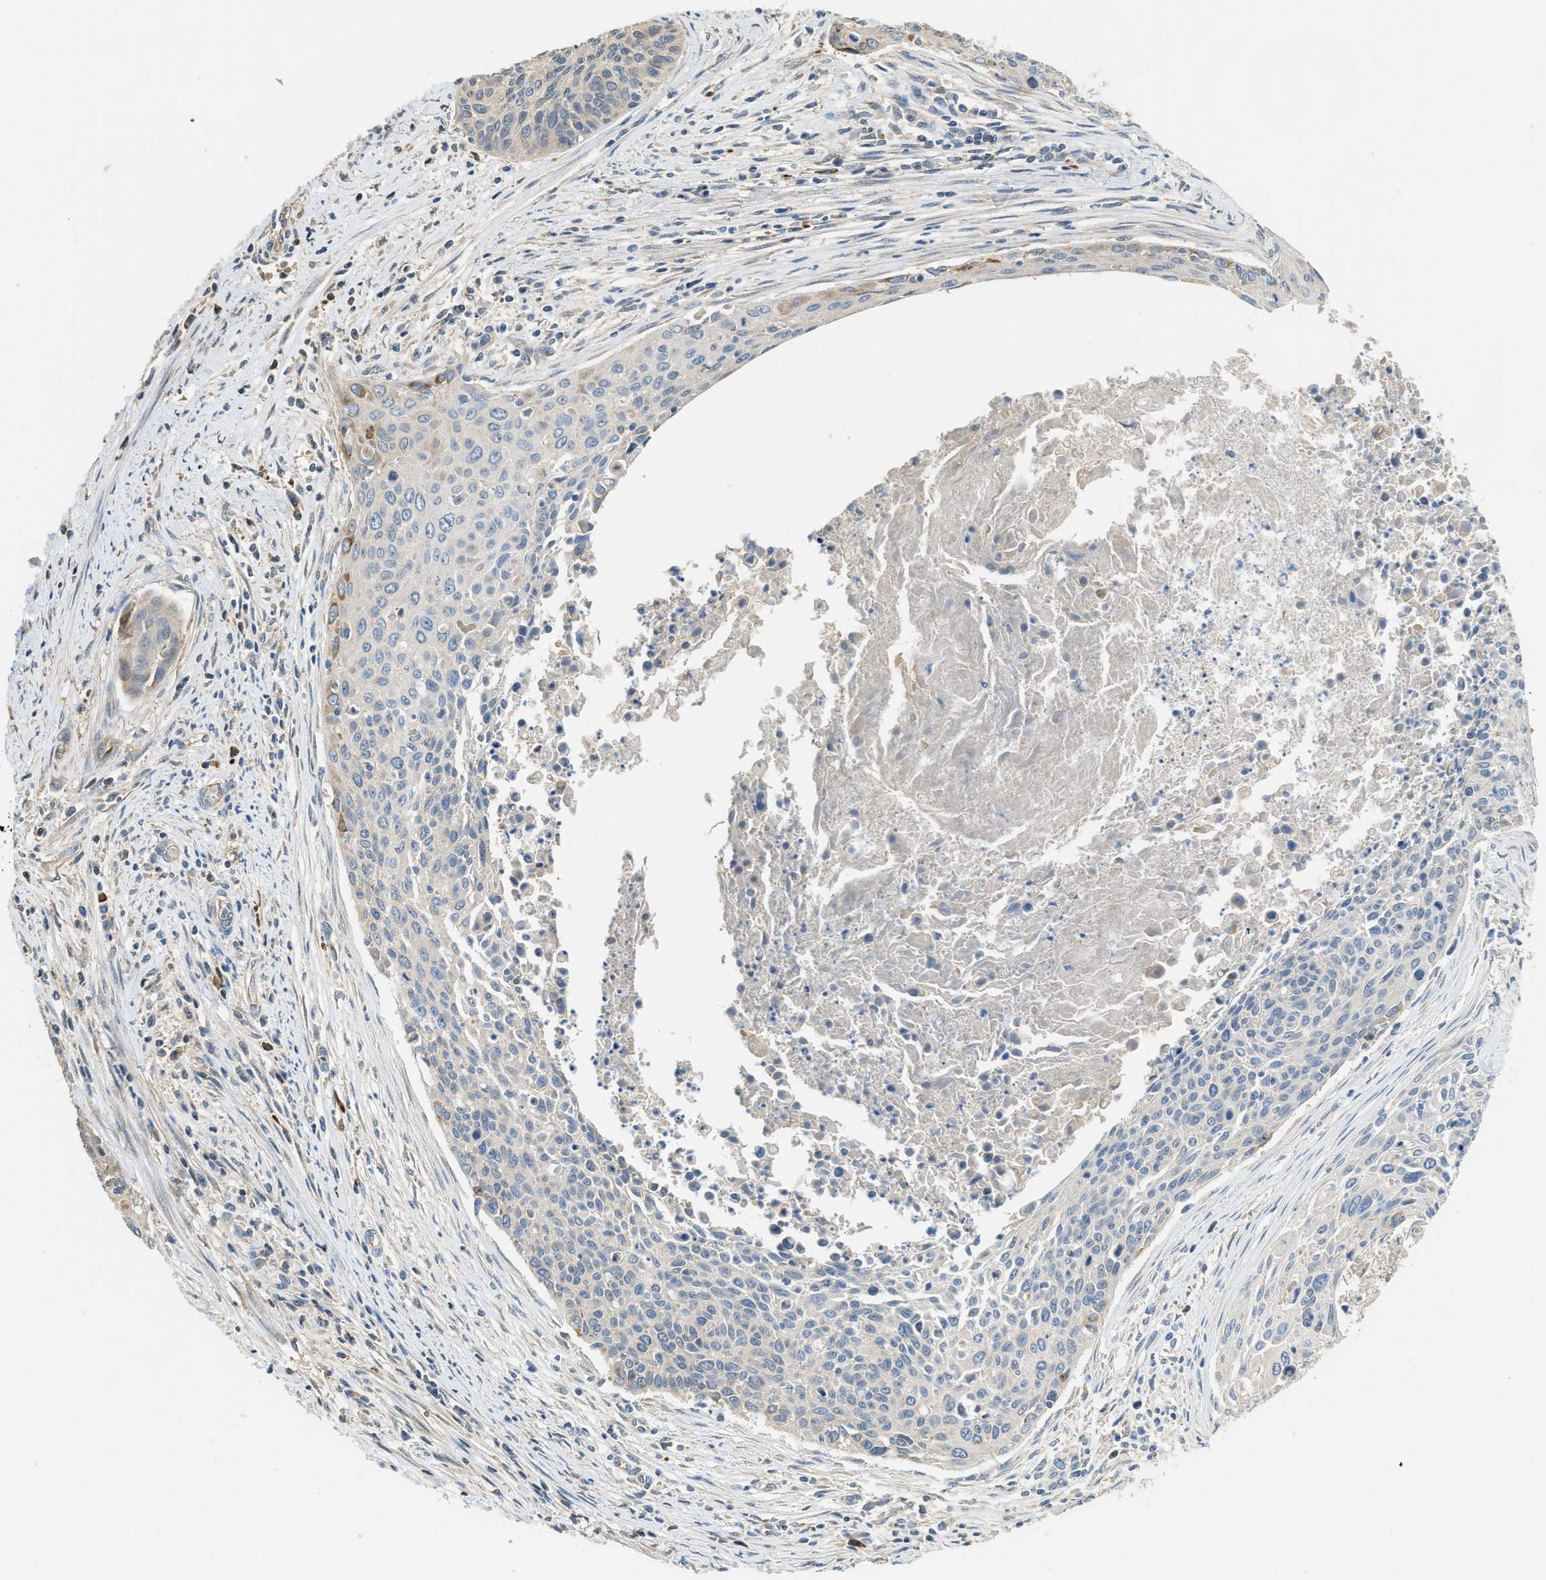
{"staining": {"intensity": "moderate", "quantity": "<25%", "location": "cytoplasmic/membranous"}, "tissue": "cervical cancer", "cell_type": "Tumor cells", "image_type": "cancer", "snomed": [{"axis": "morphology", "description": "Squamous cell carcinoma, NOS"}, {"axis": "topography", "description": "Cervix"}], "caption": "Protein staining of cervical squamous cell carcinoma tissue exhibits moderate cytoplasmic/membranous expression in about <25% of tumor cells. (DAB = brown stain, brightfield microscopy at high magnification).", "gene": "RIPK2", "patient": {"sex": "female", "age": 55}}